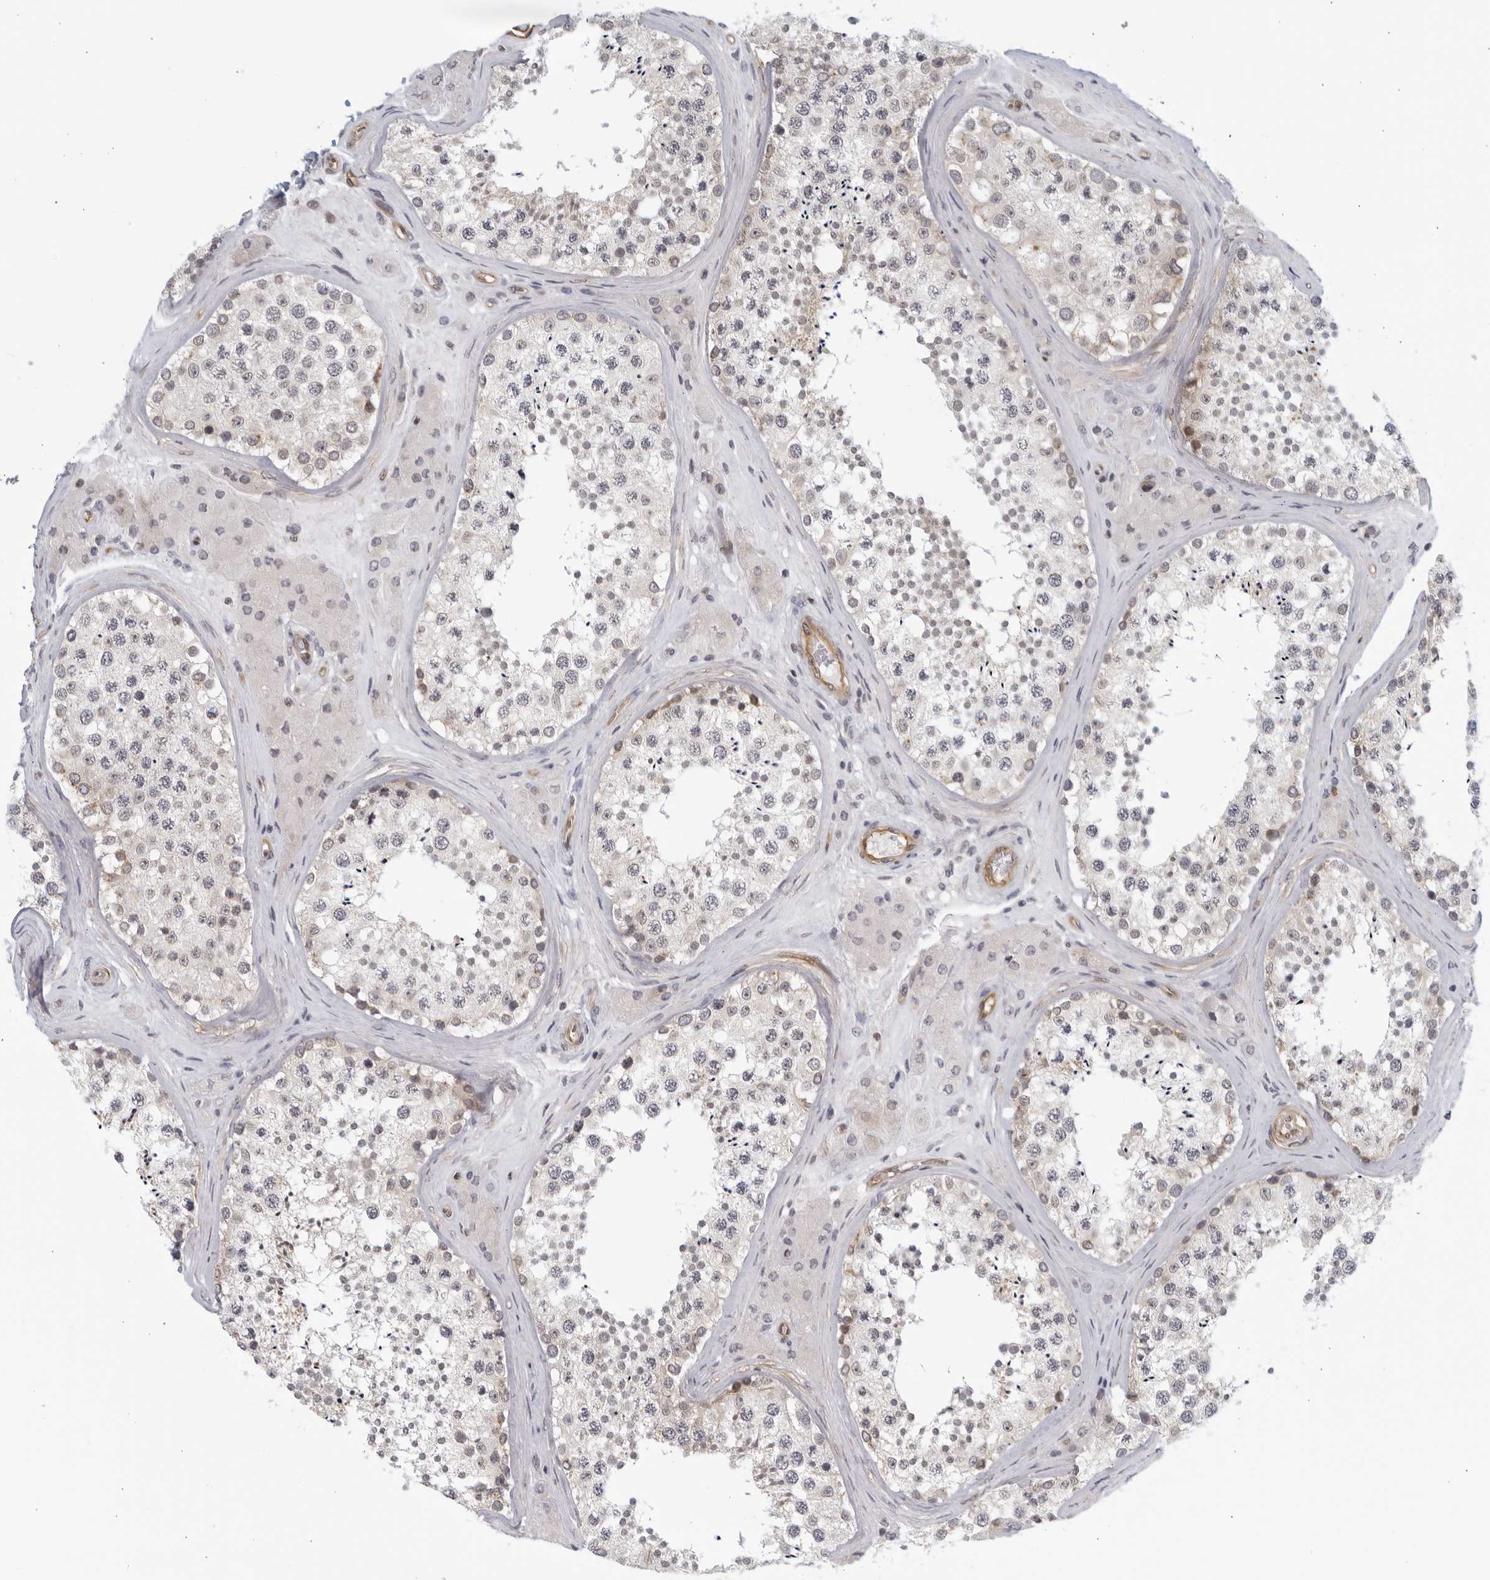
{"staining": {"intensity": "weak", "quantity": "25%-75%", "location": "cytoplasmic/membranous"}, "tissue": "testis", "cell_type": "Cells in seminiferous ducts", "image_type": "normal", "snomed": [{"axis": "morphology", "description": "Normal tissue, NOS"}, {"axis": "topography", "description": "Testis"}], "caption": "IHC image of benign testis: human testis stained using IHC exhibits low levels of weak protein expression localized specifically in the cytoplasmic/membranous of cells in seminiferous ducts, appearing as a cytoplasmic/membranous brown color.", "gene": "SERTAD4", "patient": {"sex": "male", "age": 46}}